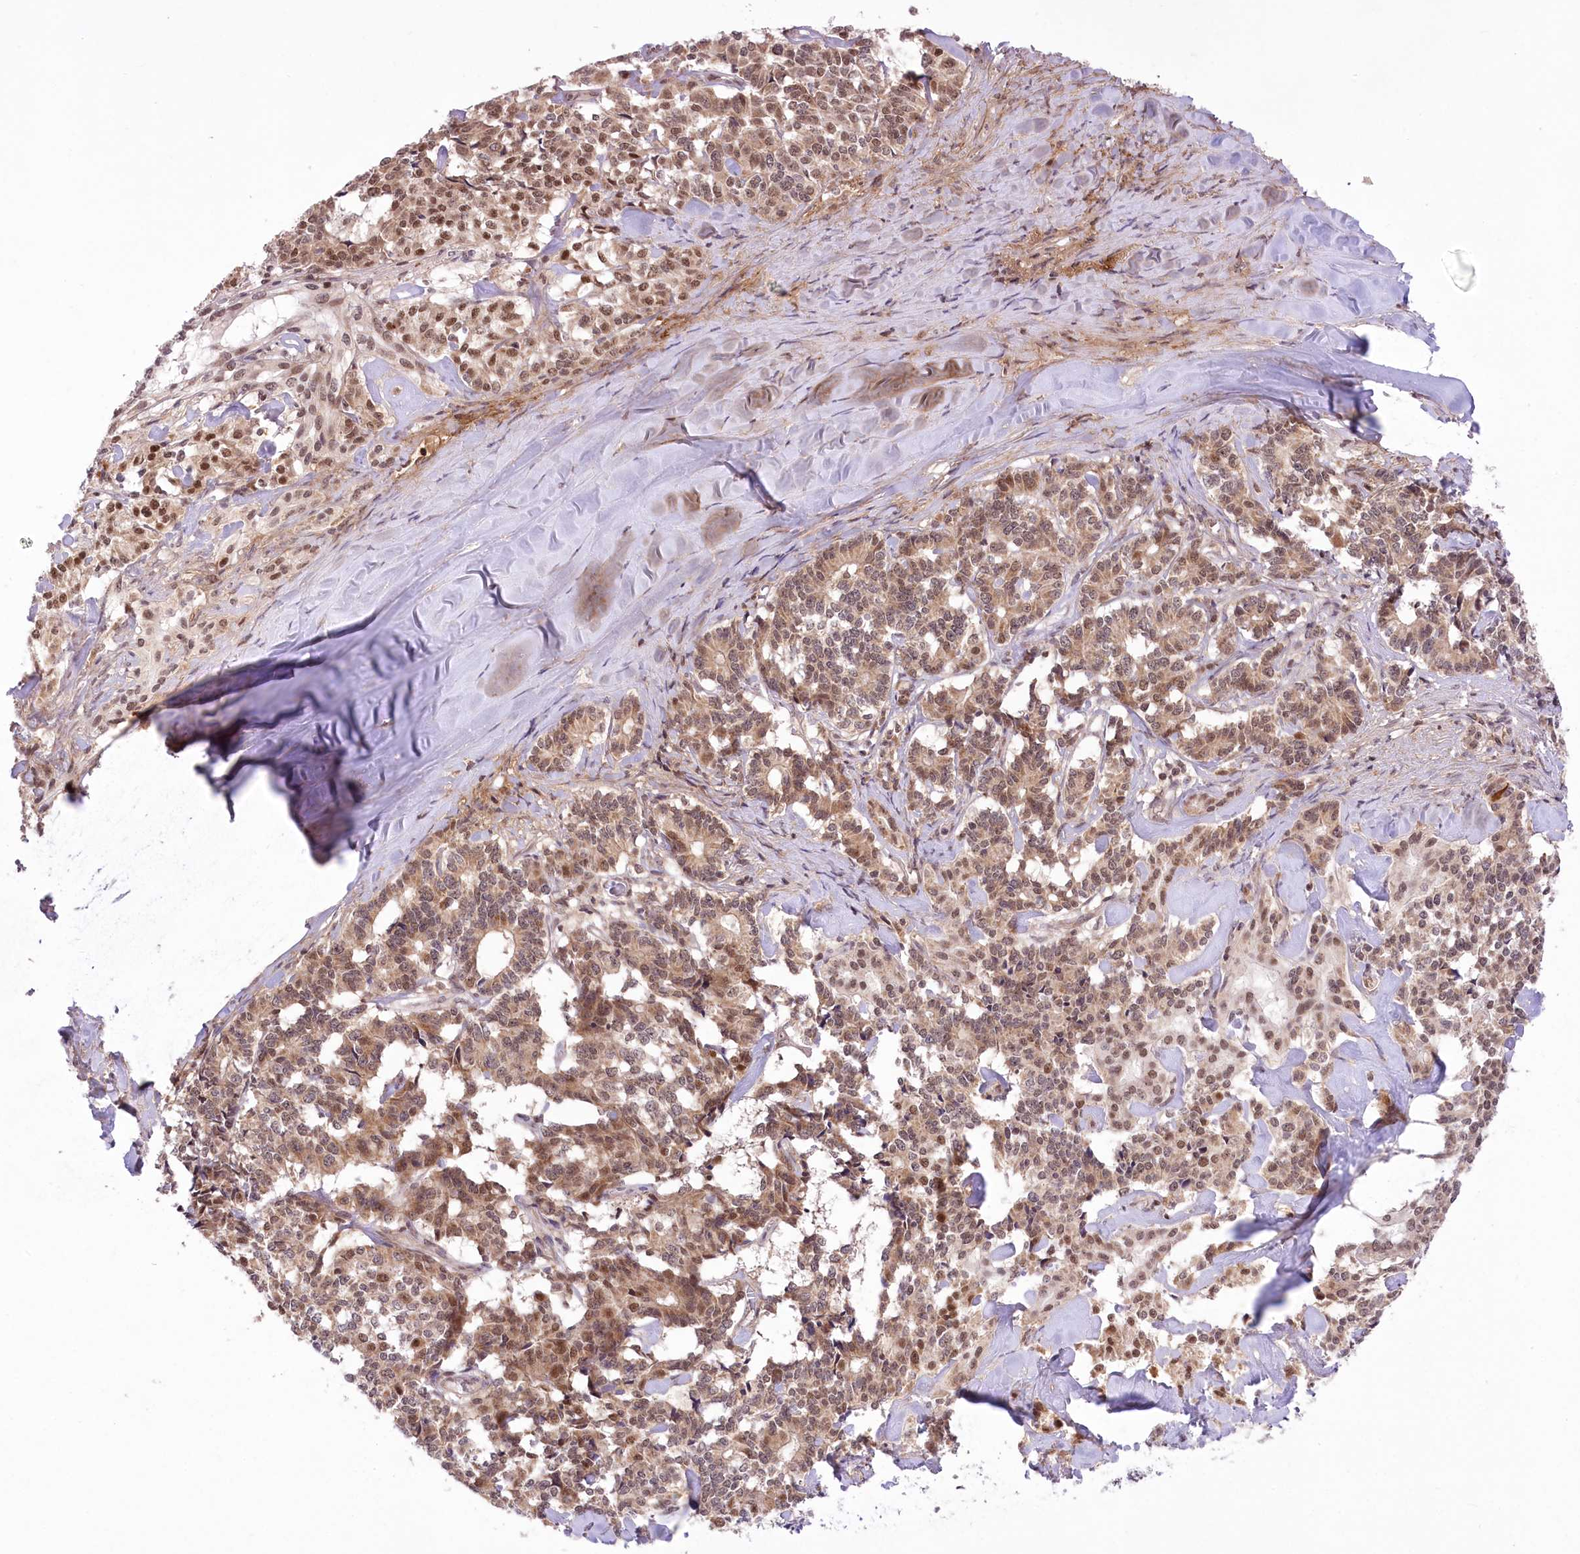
{"staining": {"intensity": "moderate", "quantity": ">75%", "location": "cytoplasmic/membranous,nuclear"}, "tissue": "pancreatic cancer", "cell_type": "Tumor cells", "image_type": "cancer", "snomed": [{"axis": "morphology", "description": "Adenocarcinoma, NOS"}, {"axis": "topography", "description": "Pancreas"}], "caption": "Approximately >75% of tumor cells in pancreatic cancer (adenocarcinoma) exhibit moderate cytoplasmic/membranous and nuclear protein positivity as visualized by brown immunohistochemical staining.", "gene": "ZMAT2", "patient": {"sex": "female", "age": 74}}